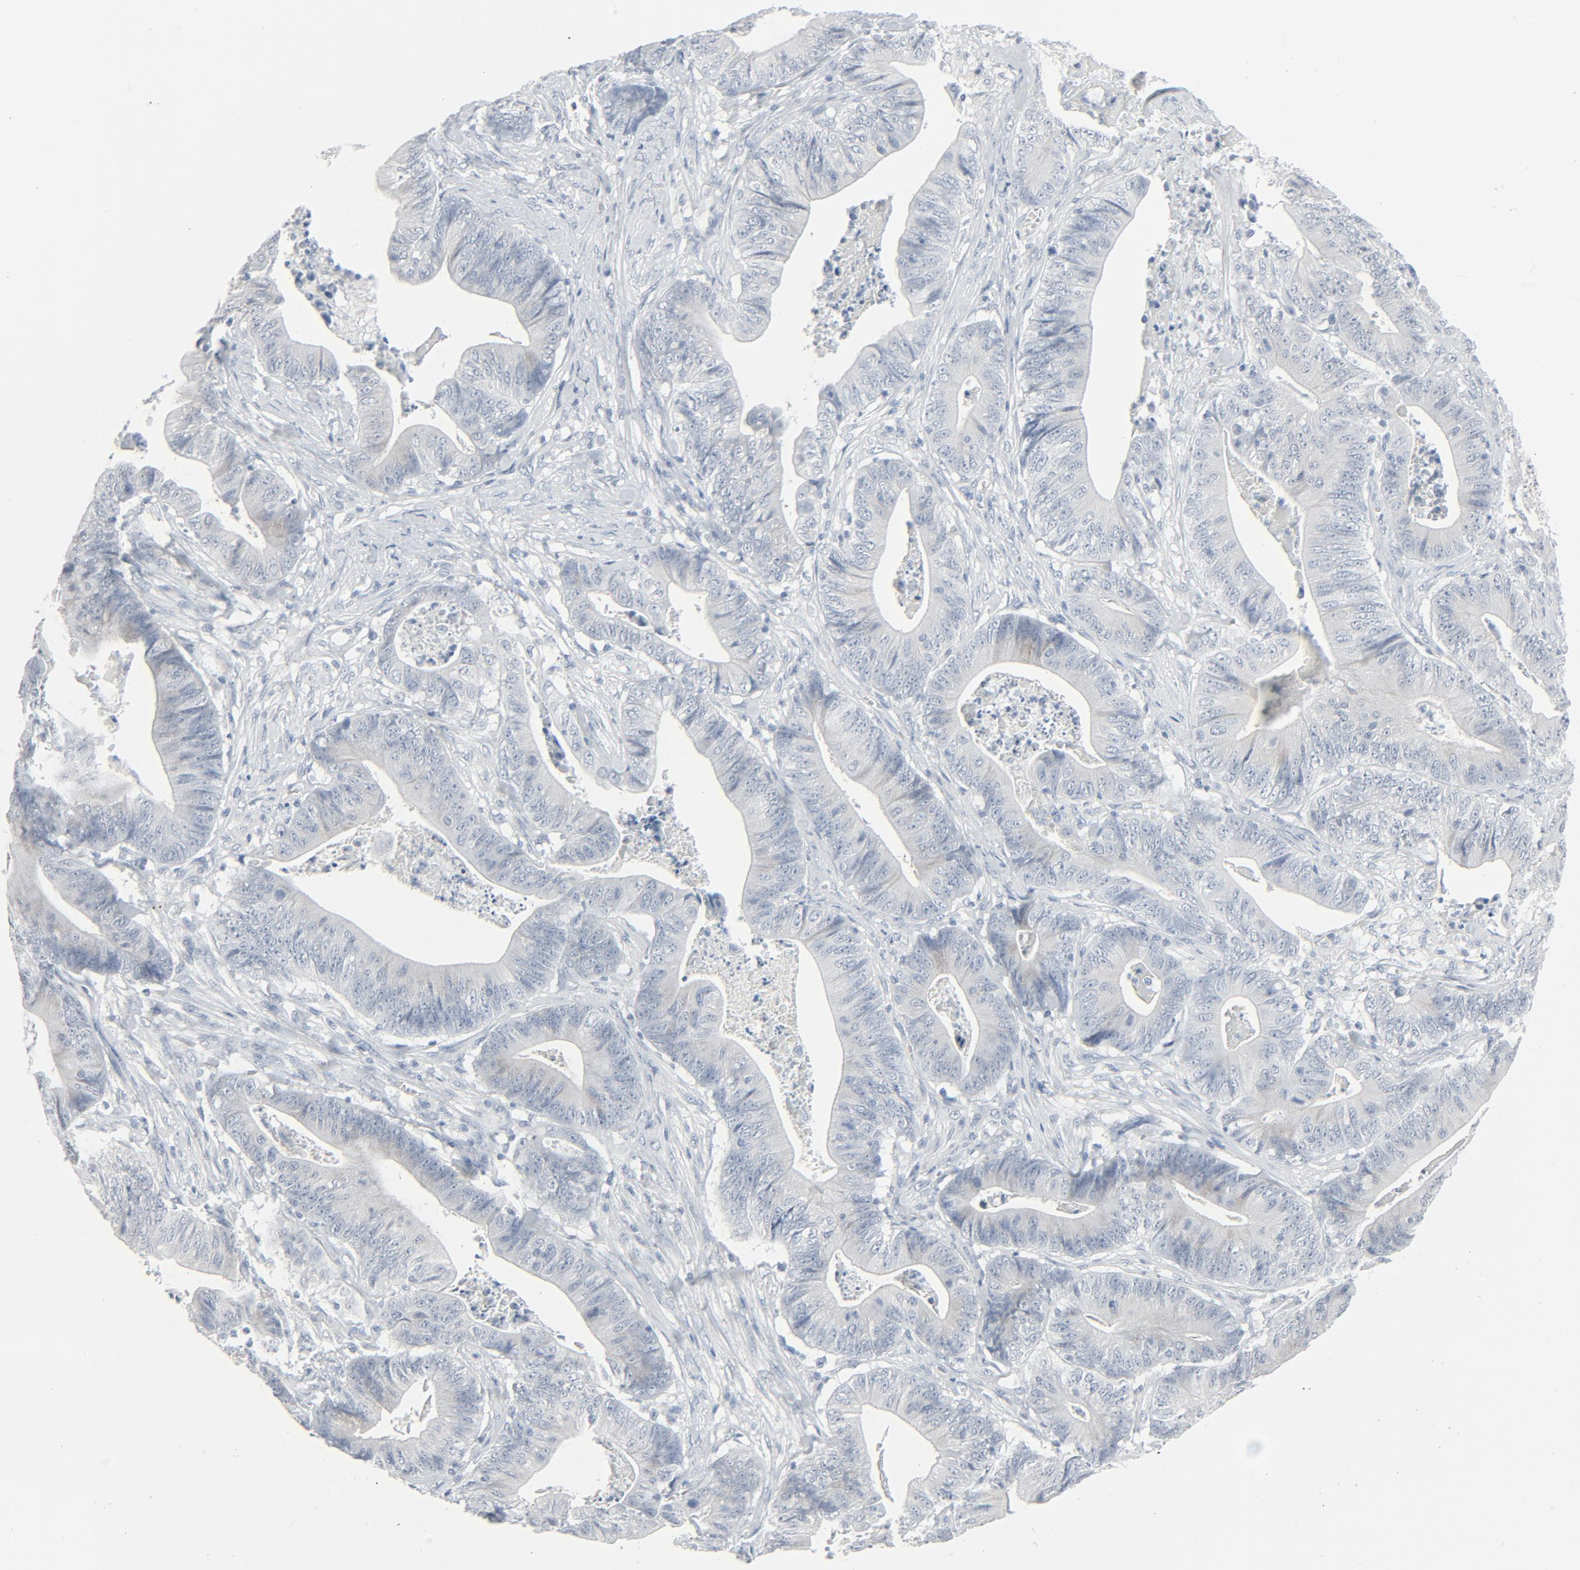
{"staining": {"intensity": "negative", "quantity": "none", "location": "none"}, "tissue": "stomach cancer", "cell_type": "Tumor cells", "image_type": "cancer", "snomed": [{"axis": "morphology", "description": "Adenocarcinoma, NOS"}, {"axis": "topography", "description": "Stomach, lower"}], "caption": "Image shows no significant protein staining in tumor cells of stomach cancer.", "gene": "FGFR3", "patient": {"sex": "female", "age": 86}}